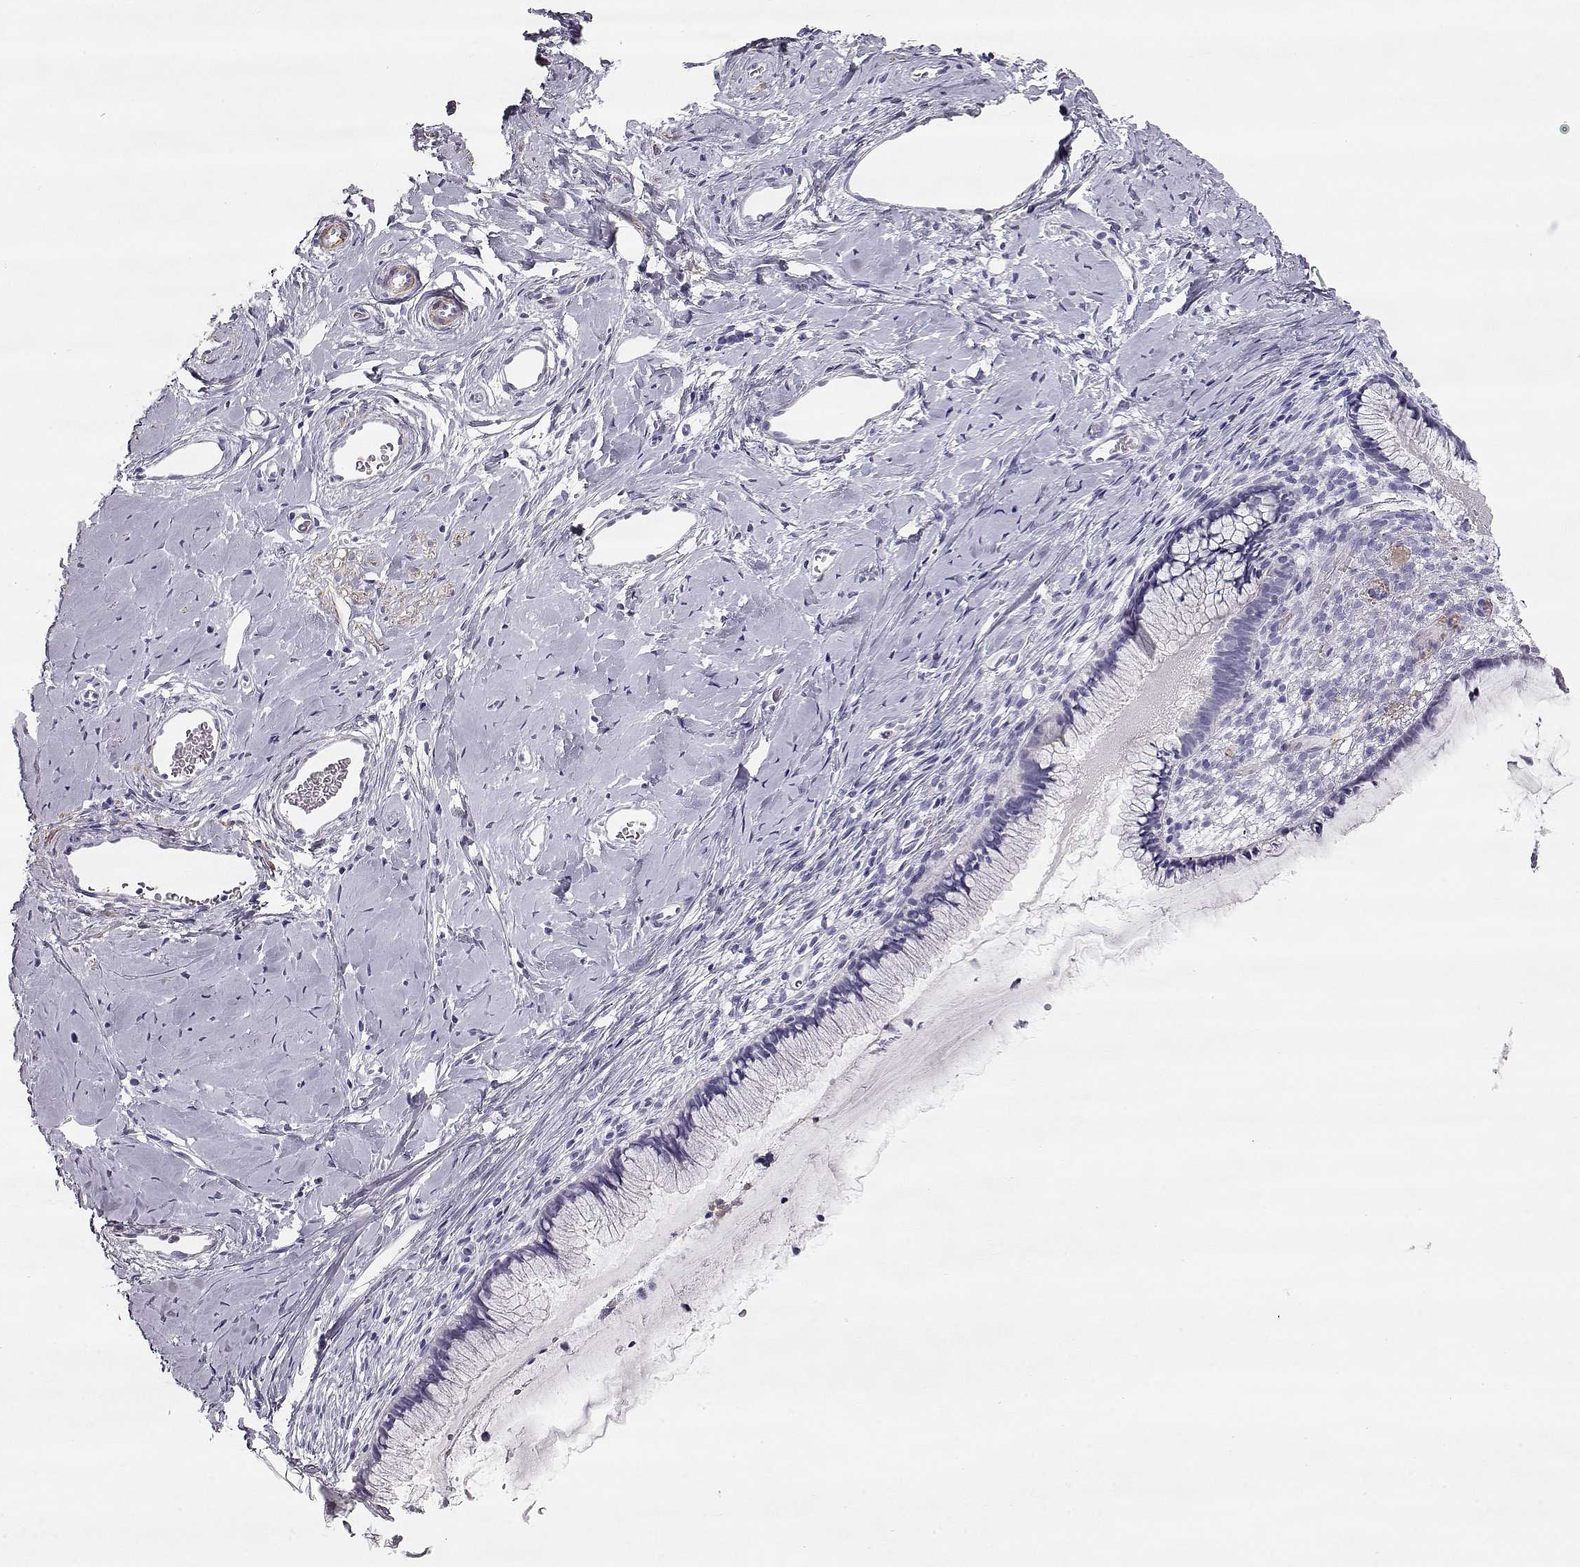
{"staining": {"intensity": "negative", "quantity": "none", "location": "none"}, "tissue": "cervix", "cell_type": "Glandular cells", "image_type": "normal", "snomed": [{"axis": "morphology", "description": "Normal tissue, NOS"}, {"axis": "topography", "description": "Cervix"}], "caption": "Micrograph shows no protein expression in glandular cells of benign cervix. (IHC, brightfield microscopy, high magnification).", "gene": "SLITRK3", "patient": {"sex": "female", "age": 40}}